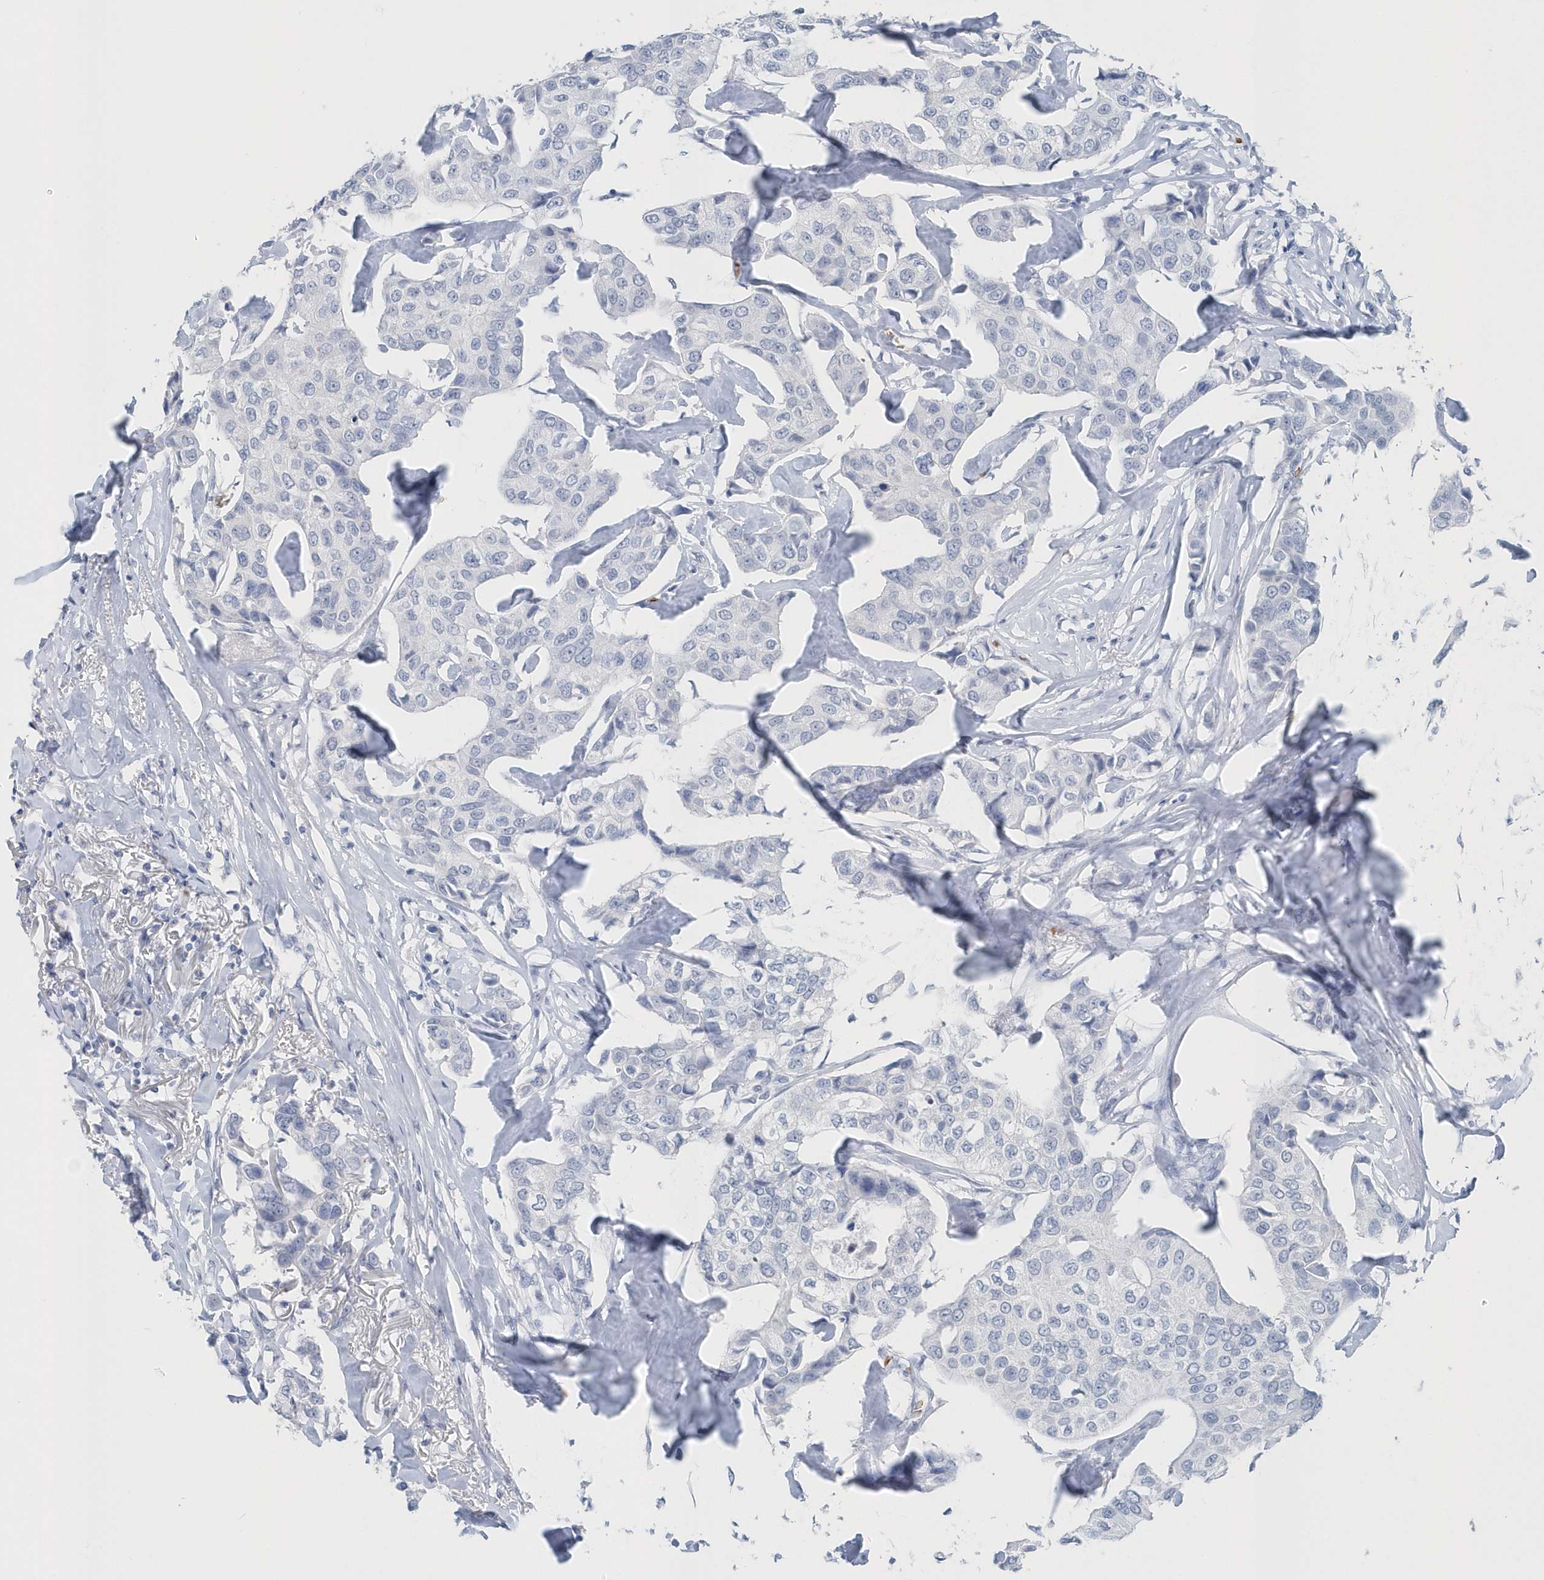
{"staining": {"intensity": "negative", "quantity": "none", "location": "none"}, "tissue": "breast cancer", "cell_type": "Tumor cells", "image_type": "cancer", "snomed": [{"axis": "morphology", "description": "Duct carcinoma"}, {"axis": "topography", "description": "Breast"}], "caption": "DAB immunohistochemical staining of human breast cancer (intraductal carcinoma) displays no significant expression in tumor cells.", "gene": "HBA2", "patient": {"sex": "female", "age": 80}}